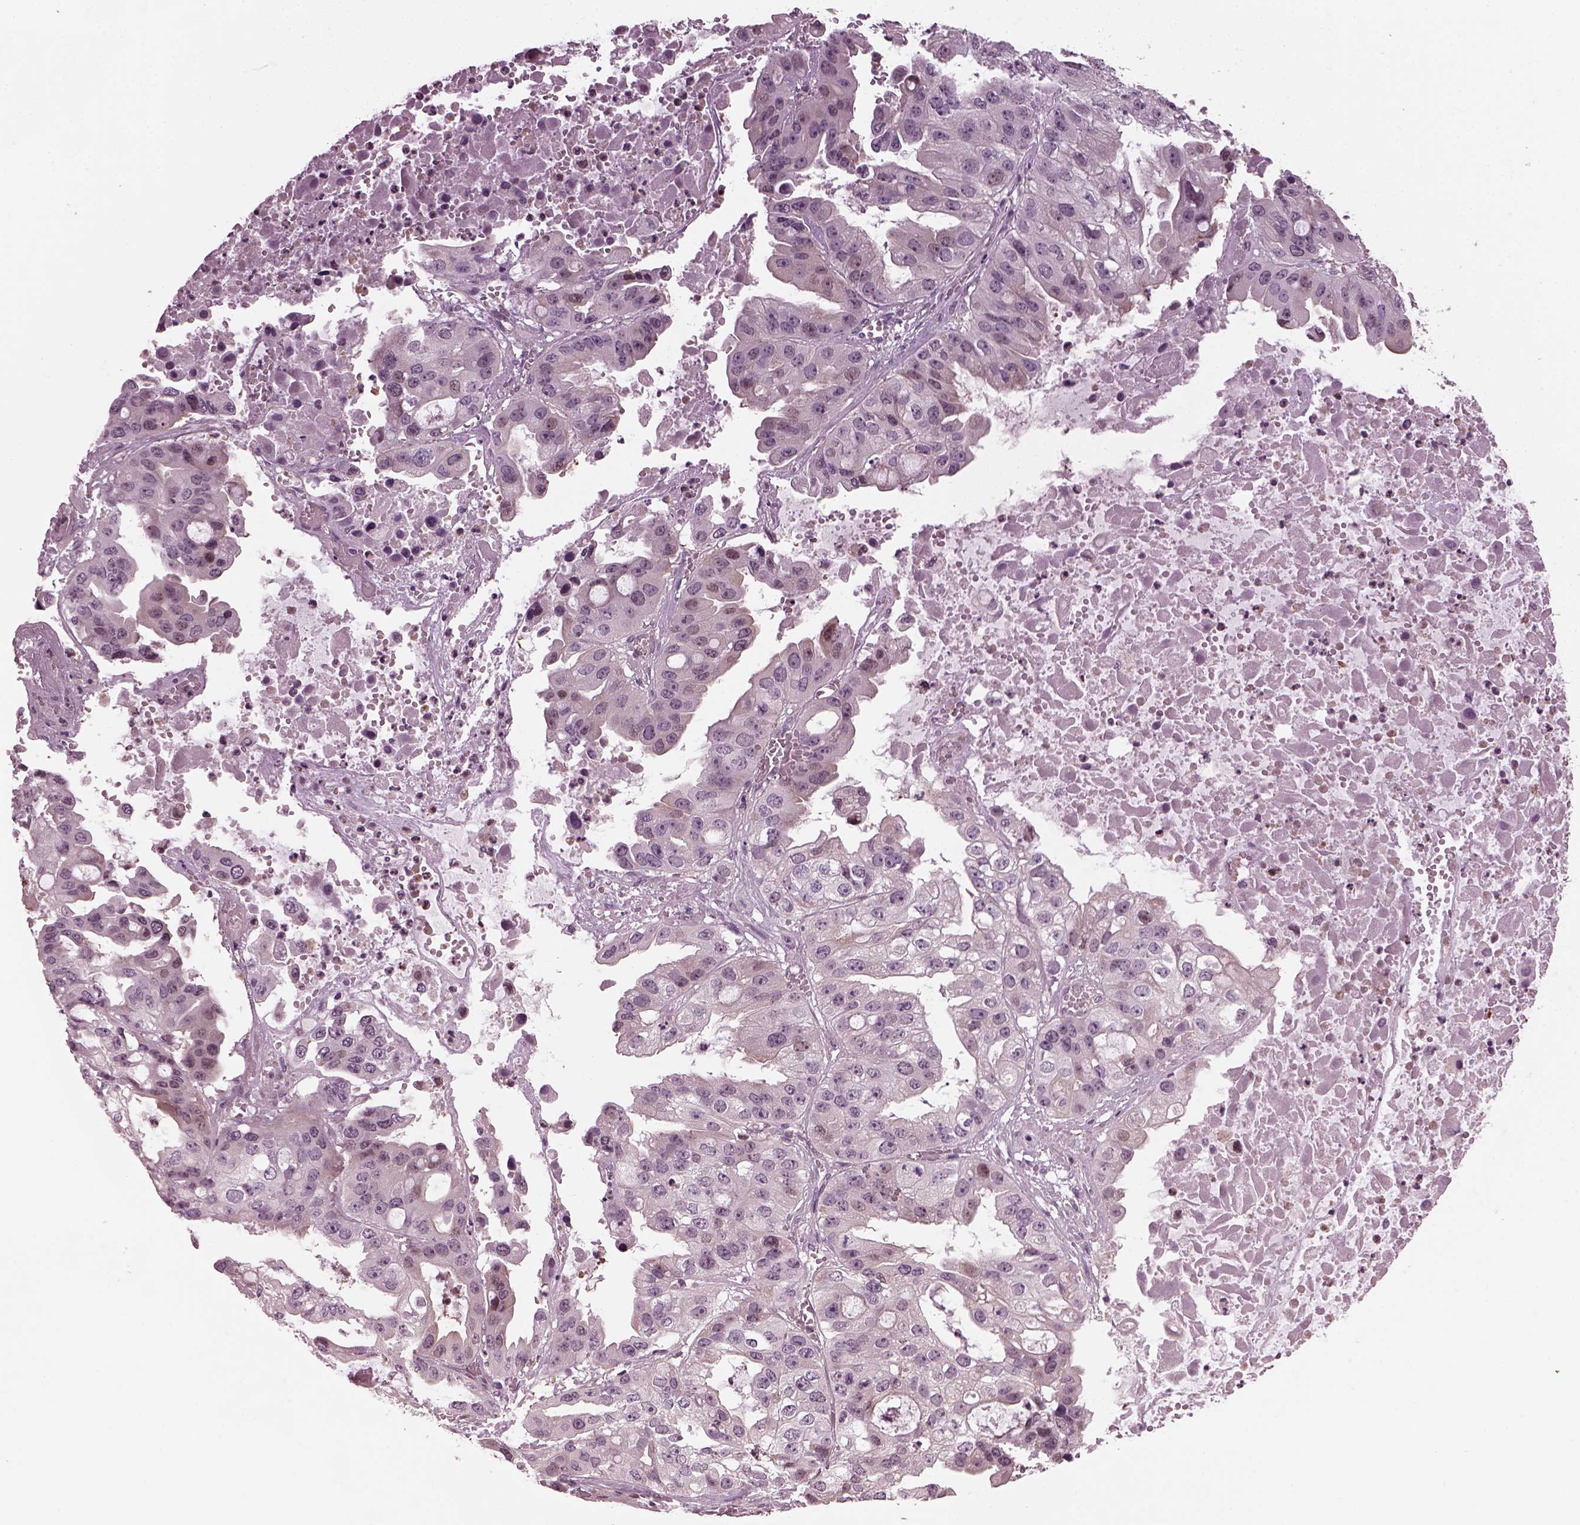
{"staining": {"intensity": "negative", "quantity": "none", "location": "none"}, "tissue": "ovarian cancer", "cell_type": "Tumor cells", "image_type": "cancer", "snomed": [{"axis": "morphology", "description": "Cystadenocarcinoma, serous, NOS"}, {"axis": "topography", "description": "Ovary"}], "caption": "Immunohistochemistry (IHC) of human ovarian cancer displays no positivity in tumor cells. The staining is performed using DAB (3,3'-diaminobenzidine) brown chromogen with nuclei counter-stained in using hematoxylin.", "gene": "BFSP1", "patient": {"sex": "female", "age": 56}}